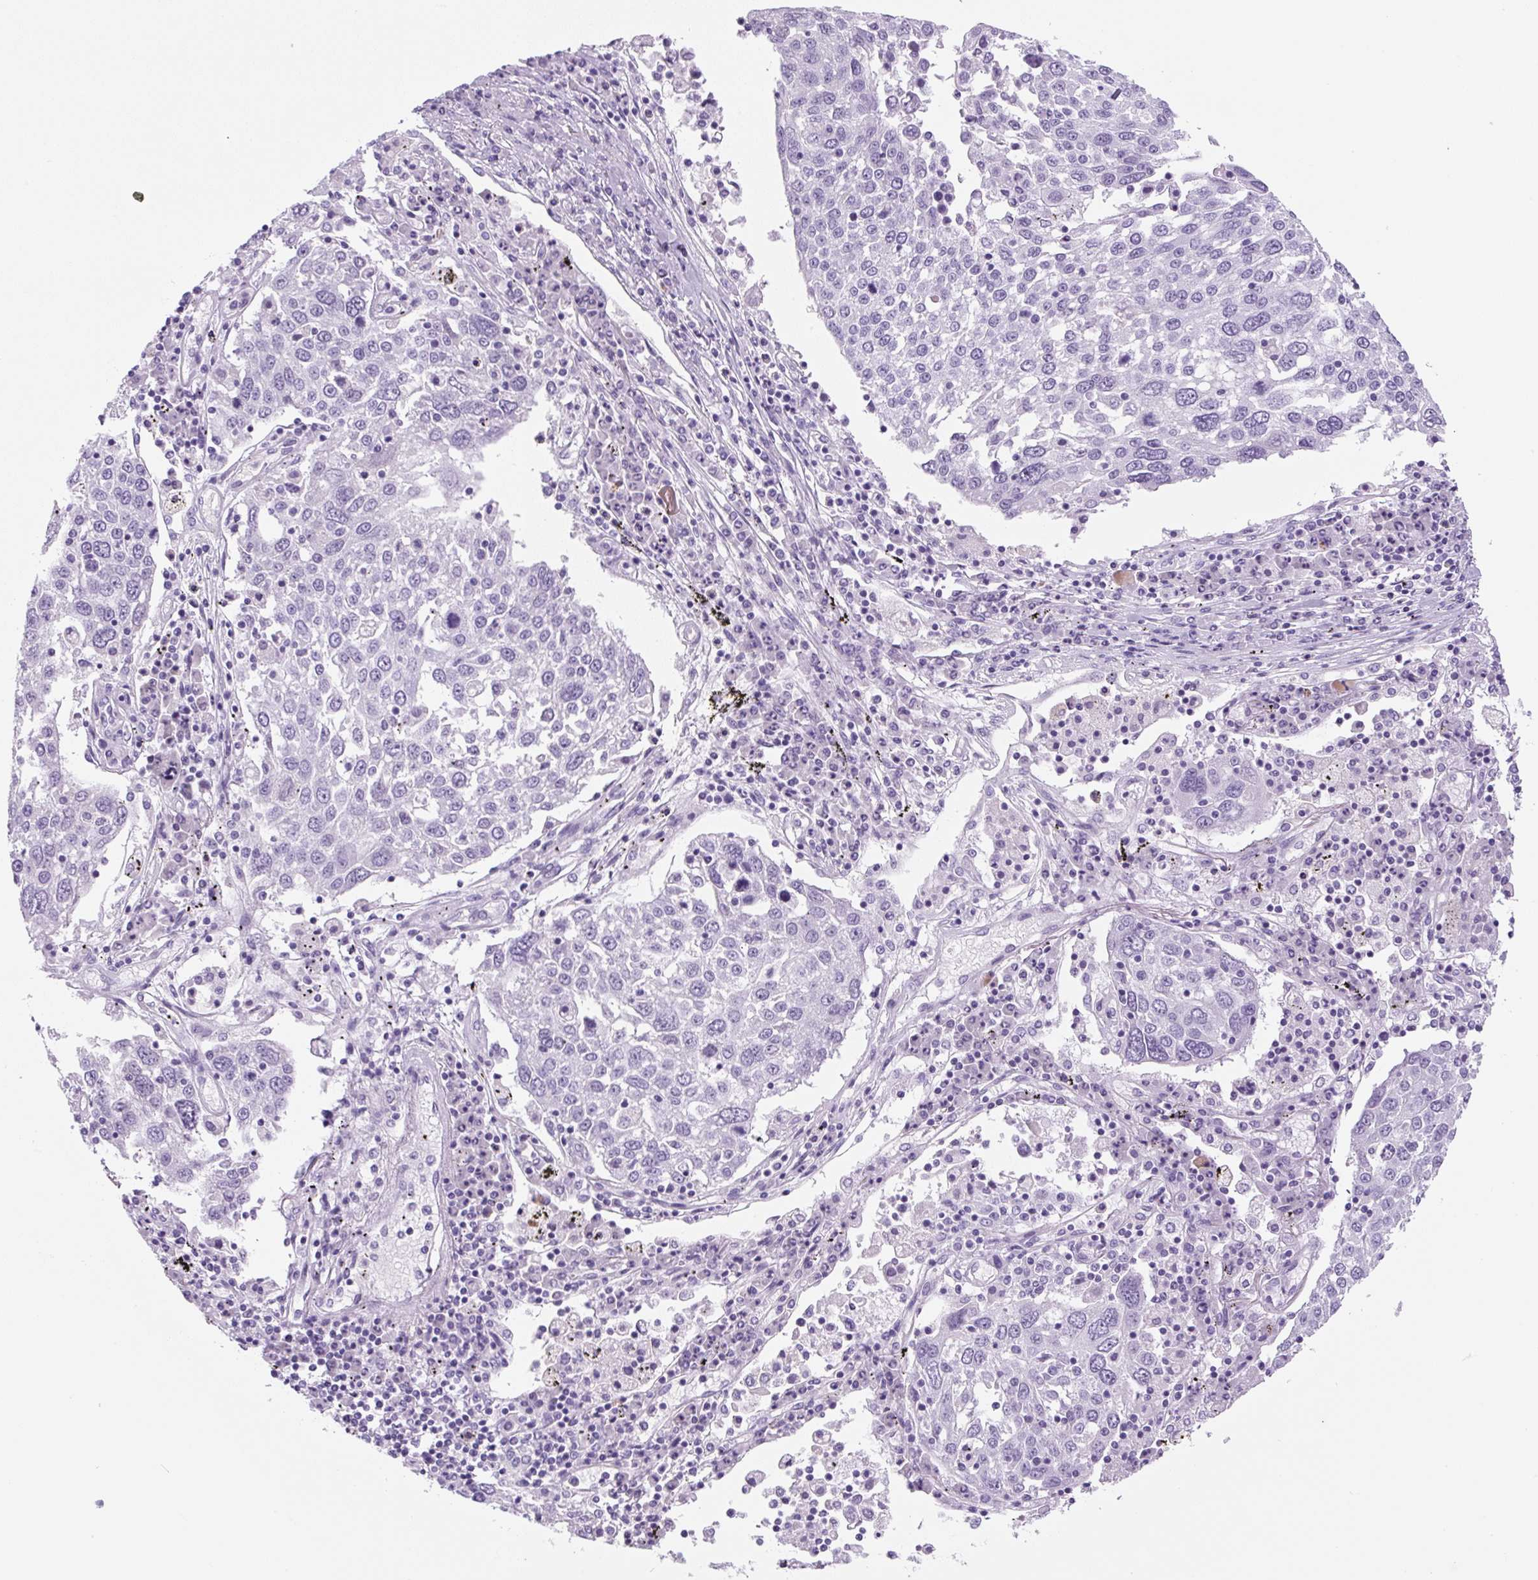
{"staining": {"intensity": "negative", "quantity": "none", "location": "none"}, "tissue": "lung cancer", "cell_type": "Tumor cells", "image_type": "cancer", "snomed": [{"axis": "morphology", "description": "Squamous cell carcinoma, NOS"}, {"axis": "topography", "description": "Lung"}], "caption": "Immunohistochemistry micrograph of neoplastic tissue: lung cancer stained with DAB (3,3'-diaminobenzidine) displays no significant protein staining in tumor cells. (Immunohistochemistry, brightfield microscopy, high magnification).", "gene": "PRRT1", "patient": {"sex": "male", "age": 65}}